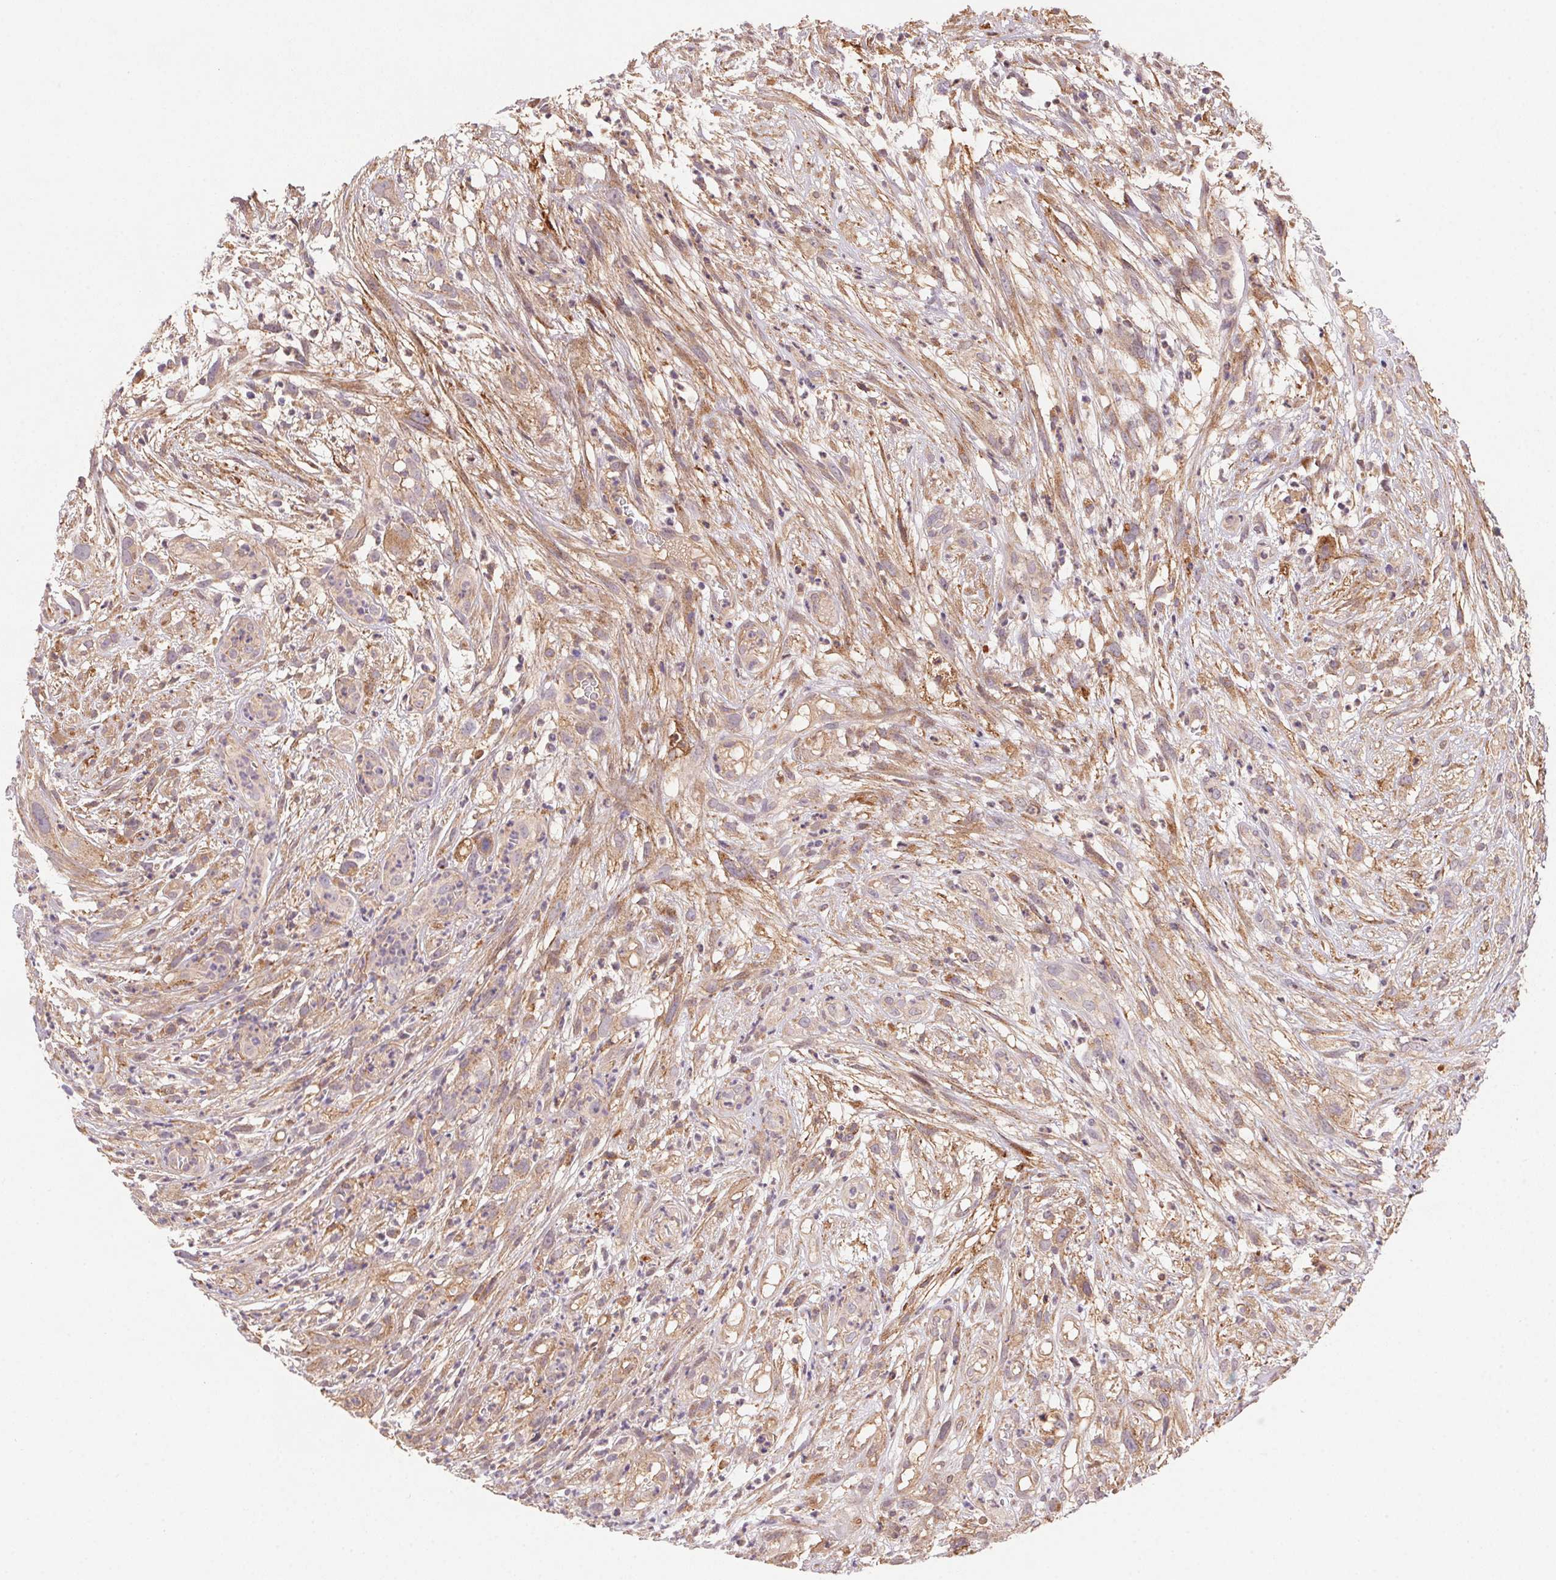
{"staining": {"intensity": "weak", "quantity": ">75%", "location": "cytoplasmic/membranous"}, "tissue": "head and neck cancer", "cell_type": "Tumor cells", "image_type": "cancer", "snomed": [{"axis": "morphology", "description": "Squamous cell carcinoma, NOS"}, {"axis": "topography", "description": "Head-Neck"}], "caption": "Approximately >75% of tumor cells in human squamous cell carcinoma (head and neck) display weak cytoplasmic/membranous protein staining as visualized by brown immunohistochemical staining.", "gene": "SLC52A2", "patient": {"sex": "male", "age": 65}}